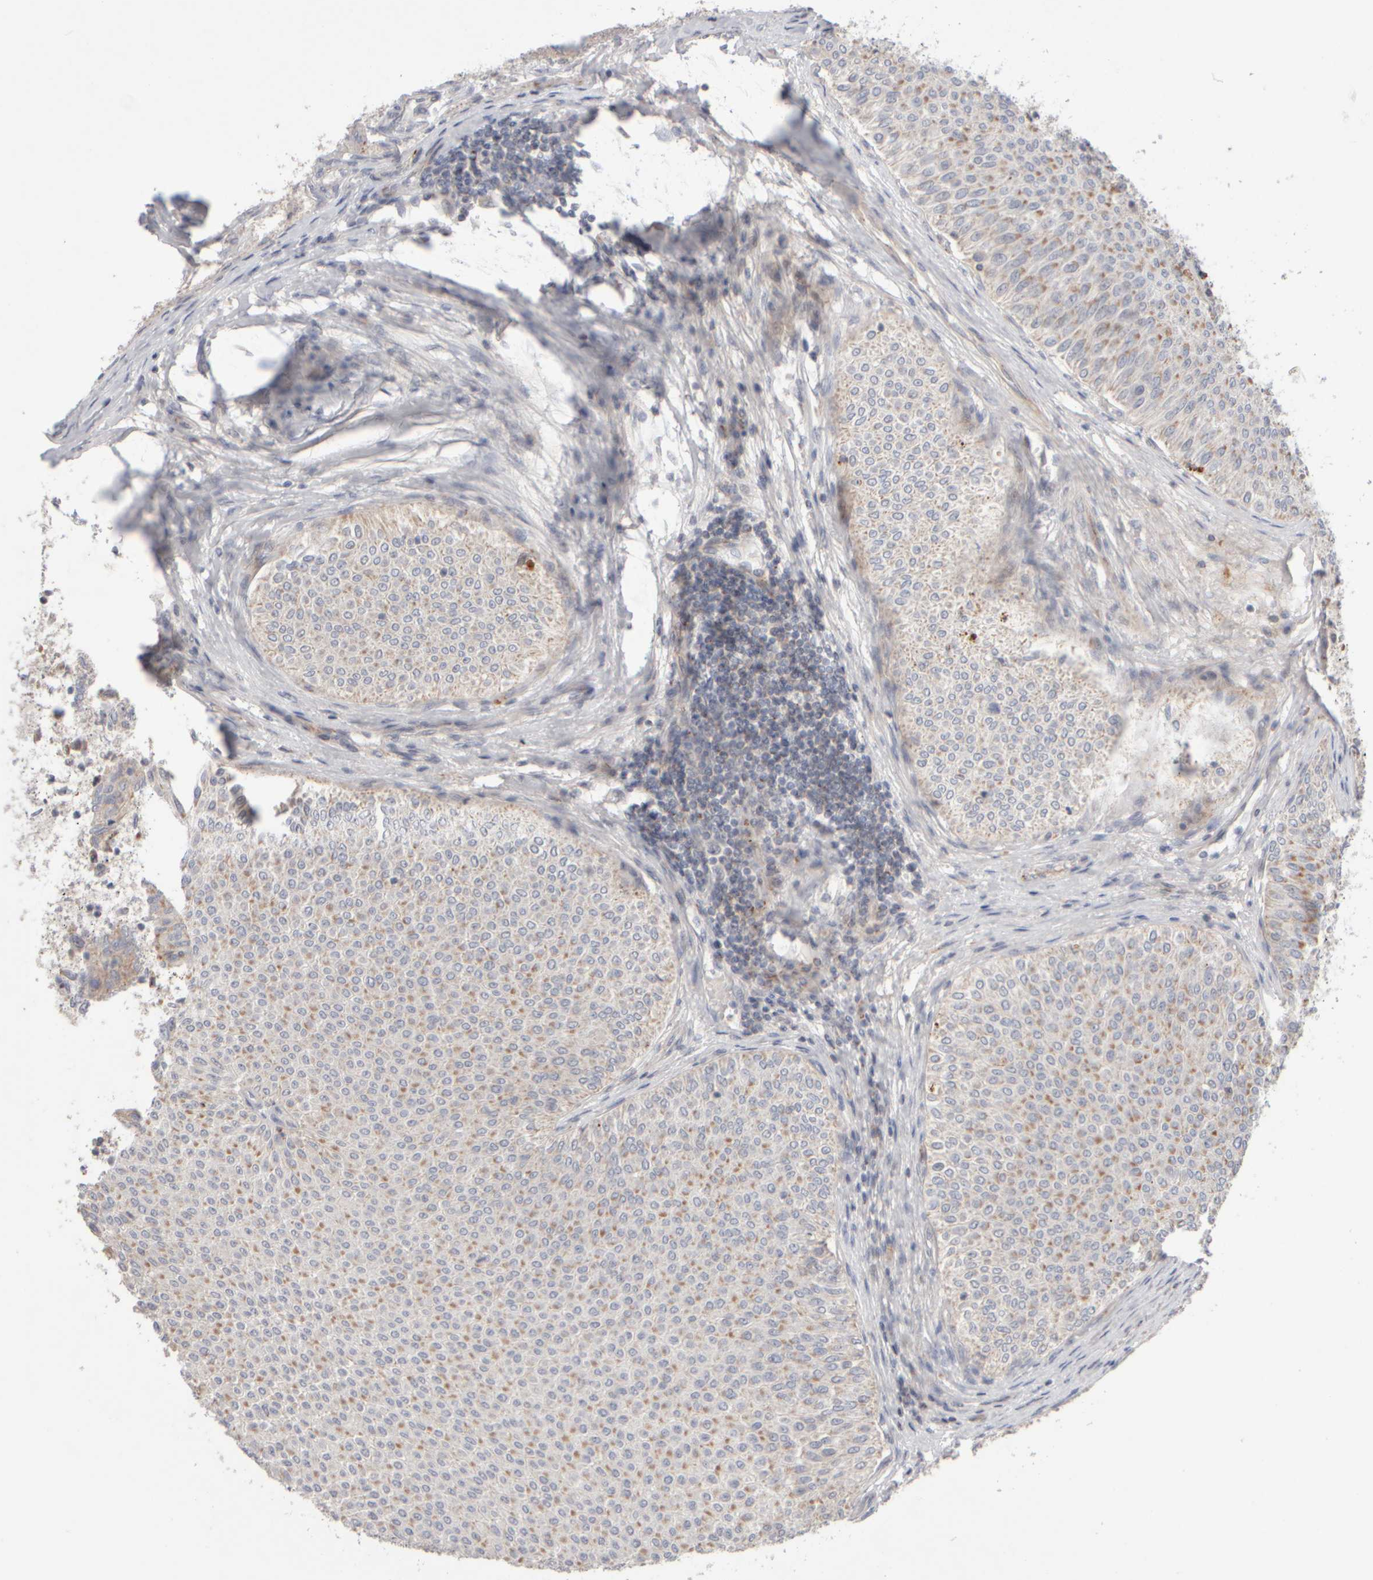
{"staining": {"intensity": "moderate", "quantity": "25%-75%", "location": "cytoplasmic/membranous"}, "tissue": "urothelial cancer", "cell_type": "Tumor cells", "image_type": "cancer", "snomed": [{"axis": "morphology", "description": "Urothelial carcinoma, Low grade"}, {"axis": "topography", "description": "Urinary bladder"}], "caption": "Tumor cells exhibit medium levels of moderate cytoplasmic/membranous expression in about 25%-75% of cells in human urothelial cancer.", "gene": "CHADL", "patient": {"sex": "male", "age": 78}}